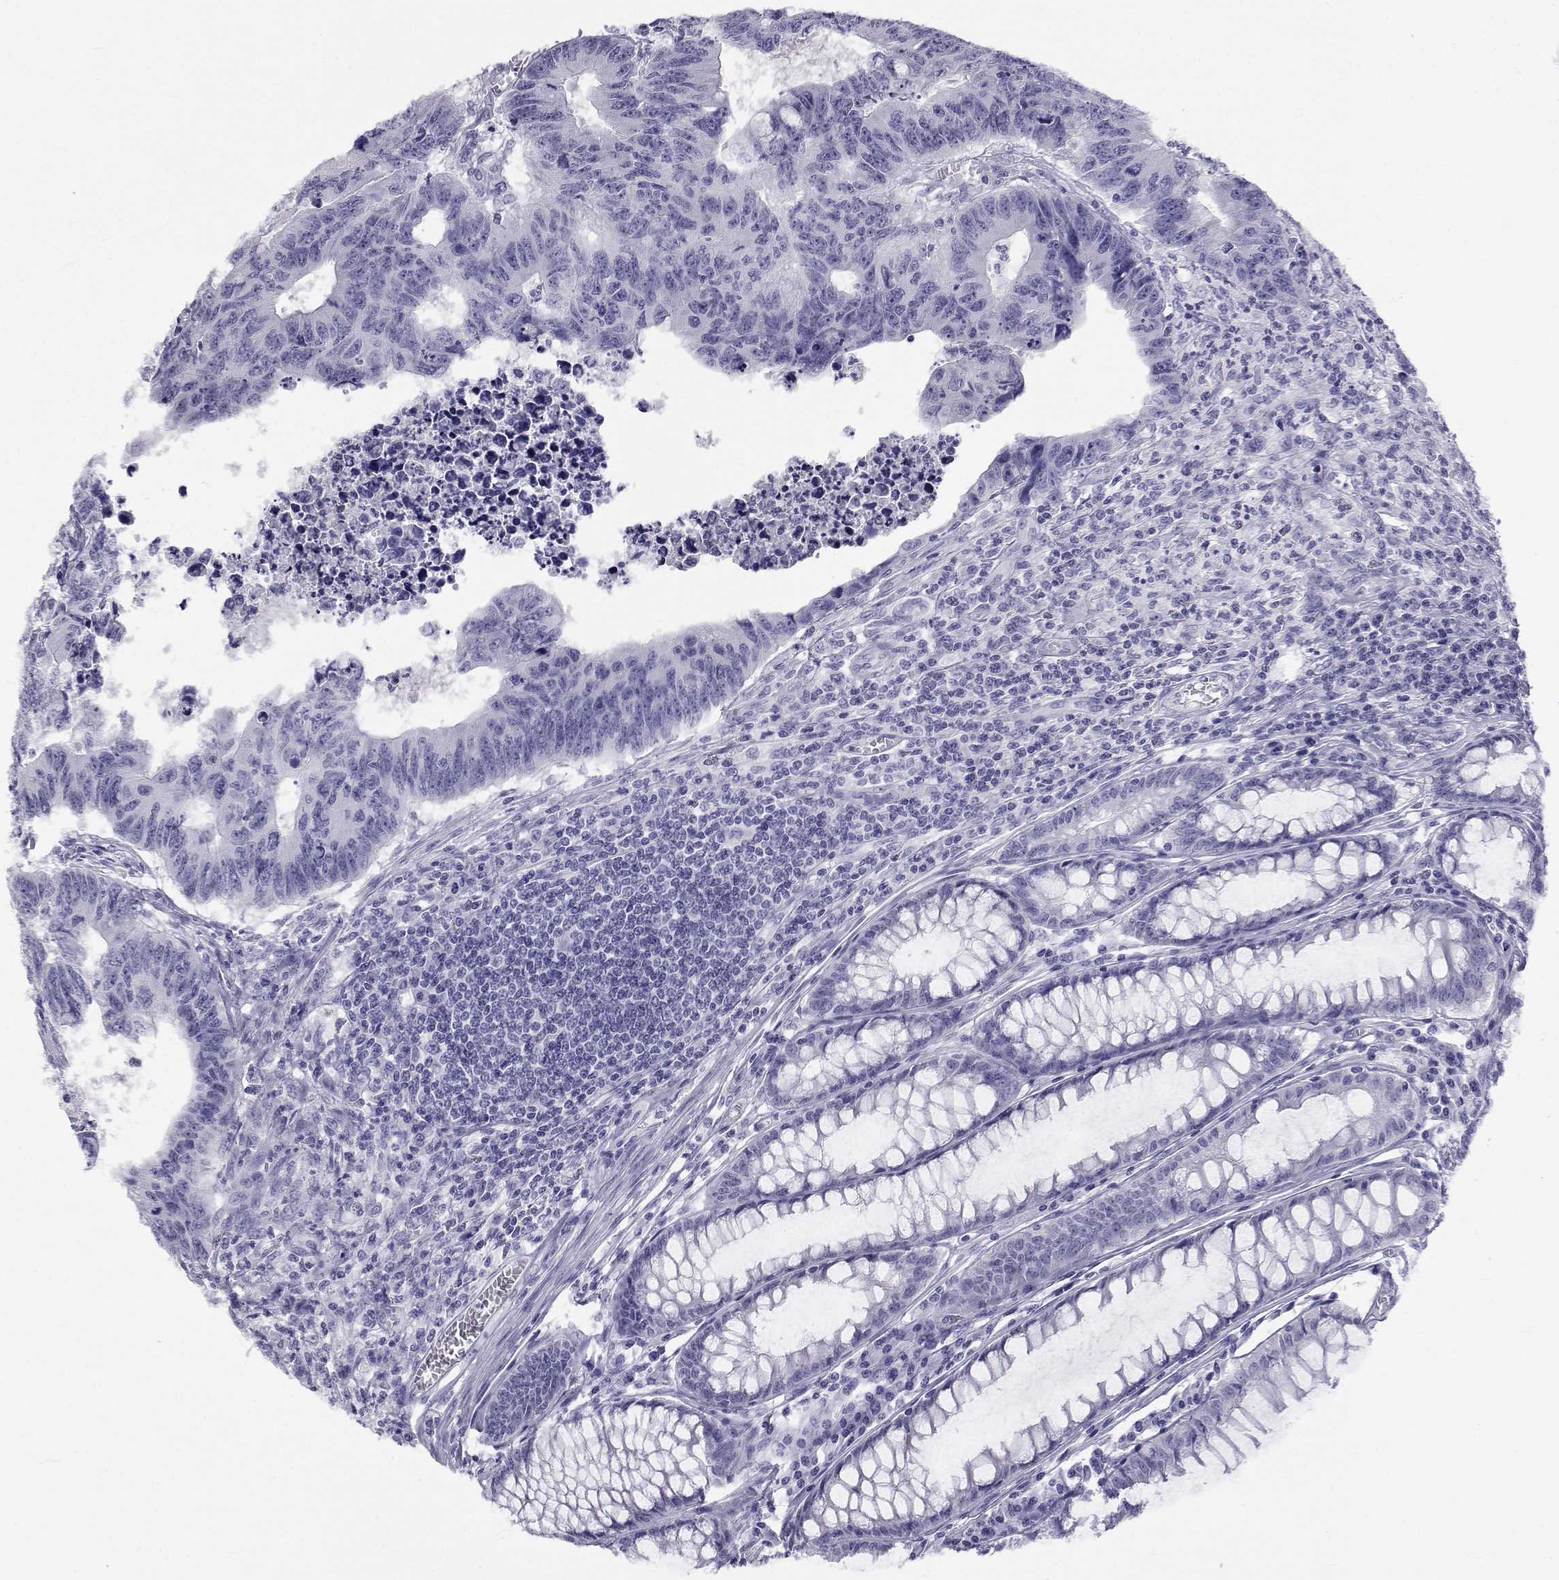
{"staining": {"intensity": "negative", "quantity": "none", "location": "none"}, "tissue": "colorectal cancer", "cell_type": "Tumor cells", "image_type": "cancer", "snomed": [{"axis": "morphology", "description": "Adenocarcinoma, NOS"}, {"axis": "topography", "description": "Rectum"}], "caption": "An image of colorectal adenocarcinoma stained for a protein demonstrates no brown staining in tumor cells.", "gene": "SLC6A3", "patient": {"sex": "female", "age": 85}}